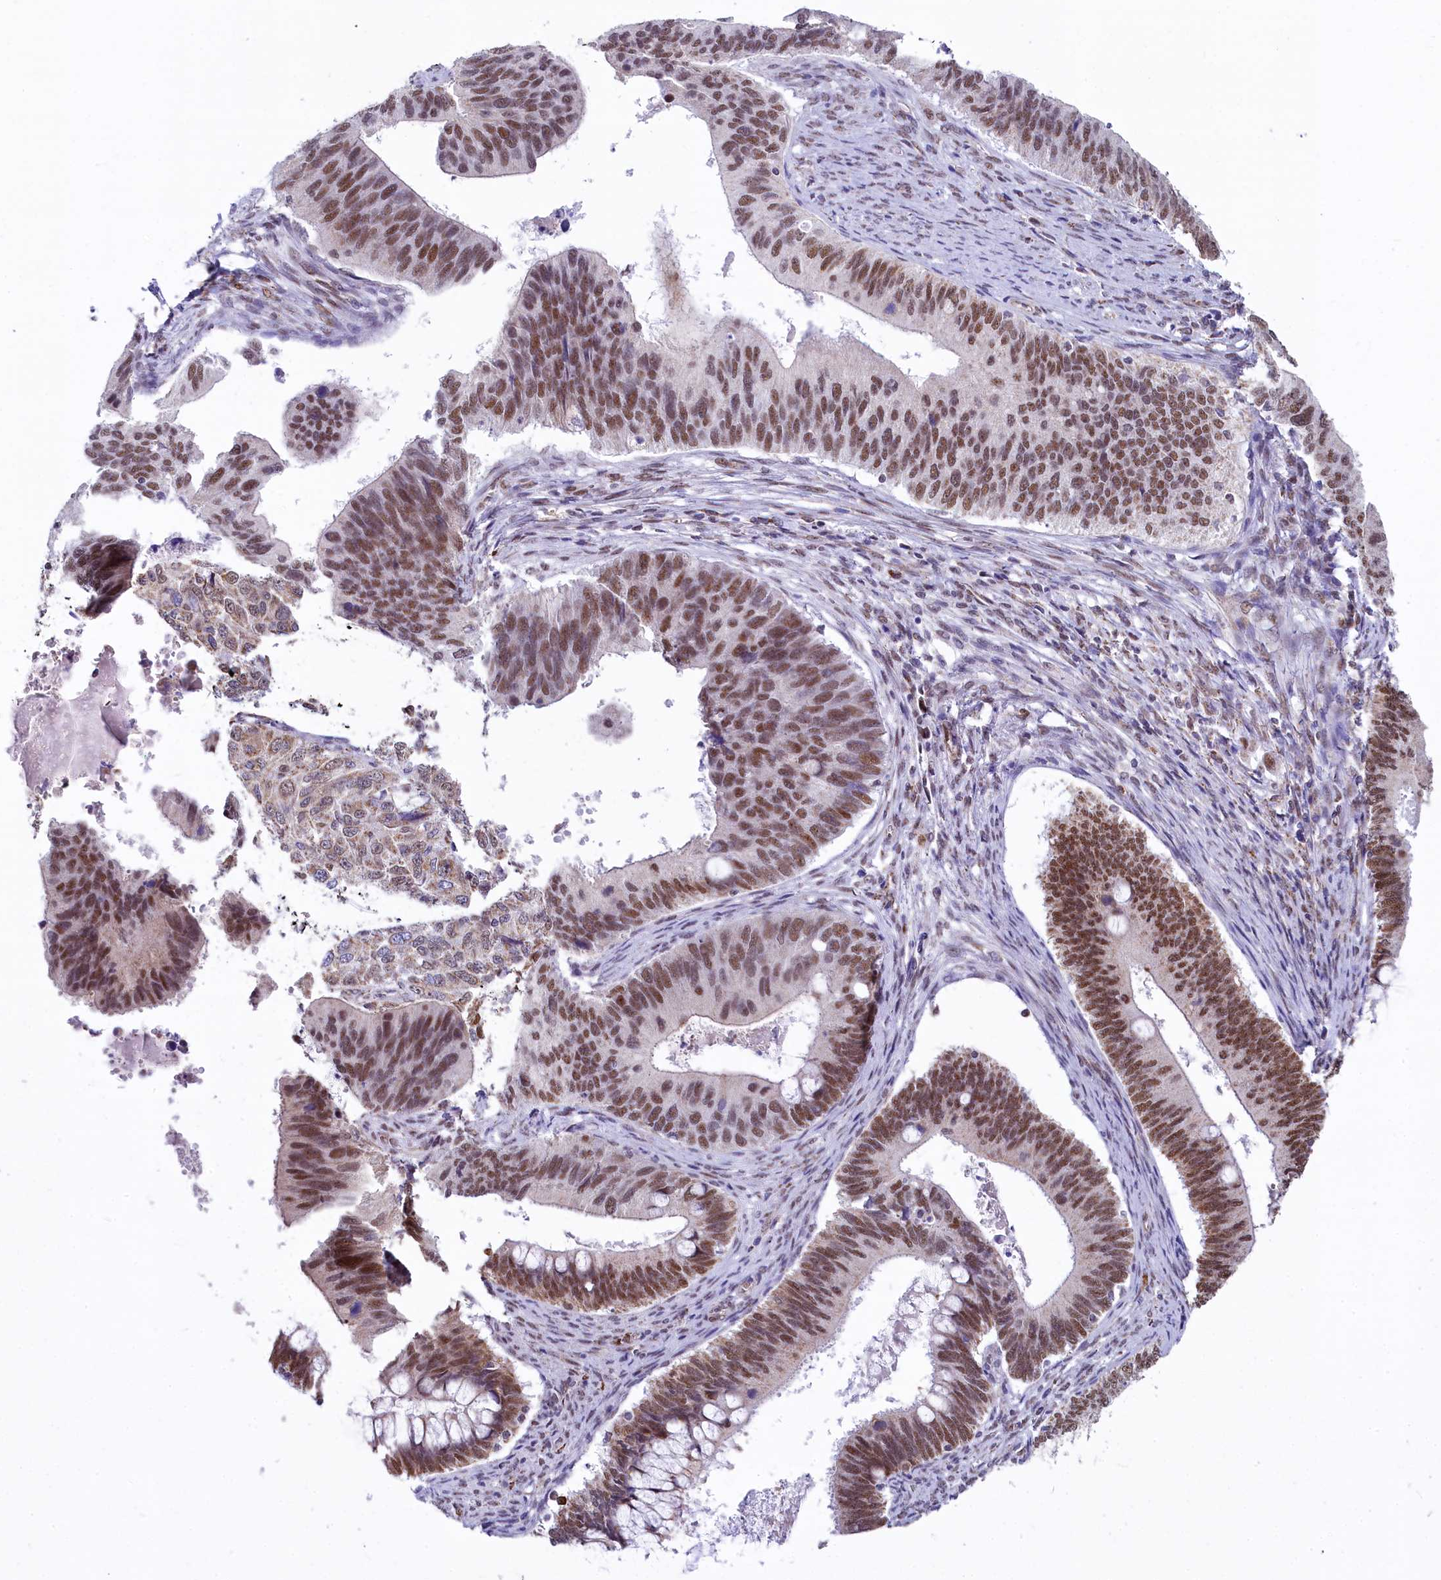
{"staining": {"intensity": "moderate", "quantity": ">75%", "location": "nuclear"}, "tissue": "cervical cancer", "cell_type": "Tumor cells", "image_type": "cancer", "snomed": [{"axis": "morphology", "description": "Adenocarcinoma, NOS"}, {"axis": "topography", "description": "Cervix"}], "caption": "Protein analysis of cervical cancer (adenocarcinoma) tissue exhibits moderate nuclear positivity in about >75% of tumor cells. Nuclei are stained in blue.", "gene": "MORN3", "patient": {"sex": "female", "age": 42}}